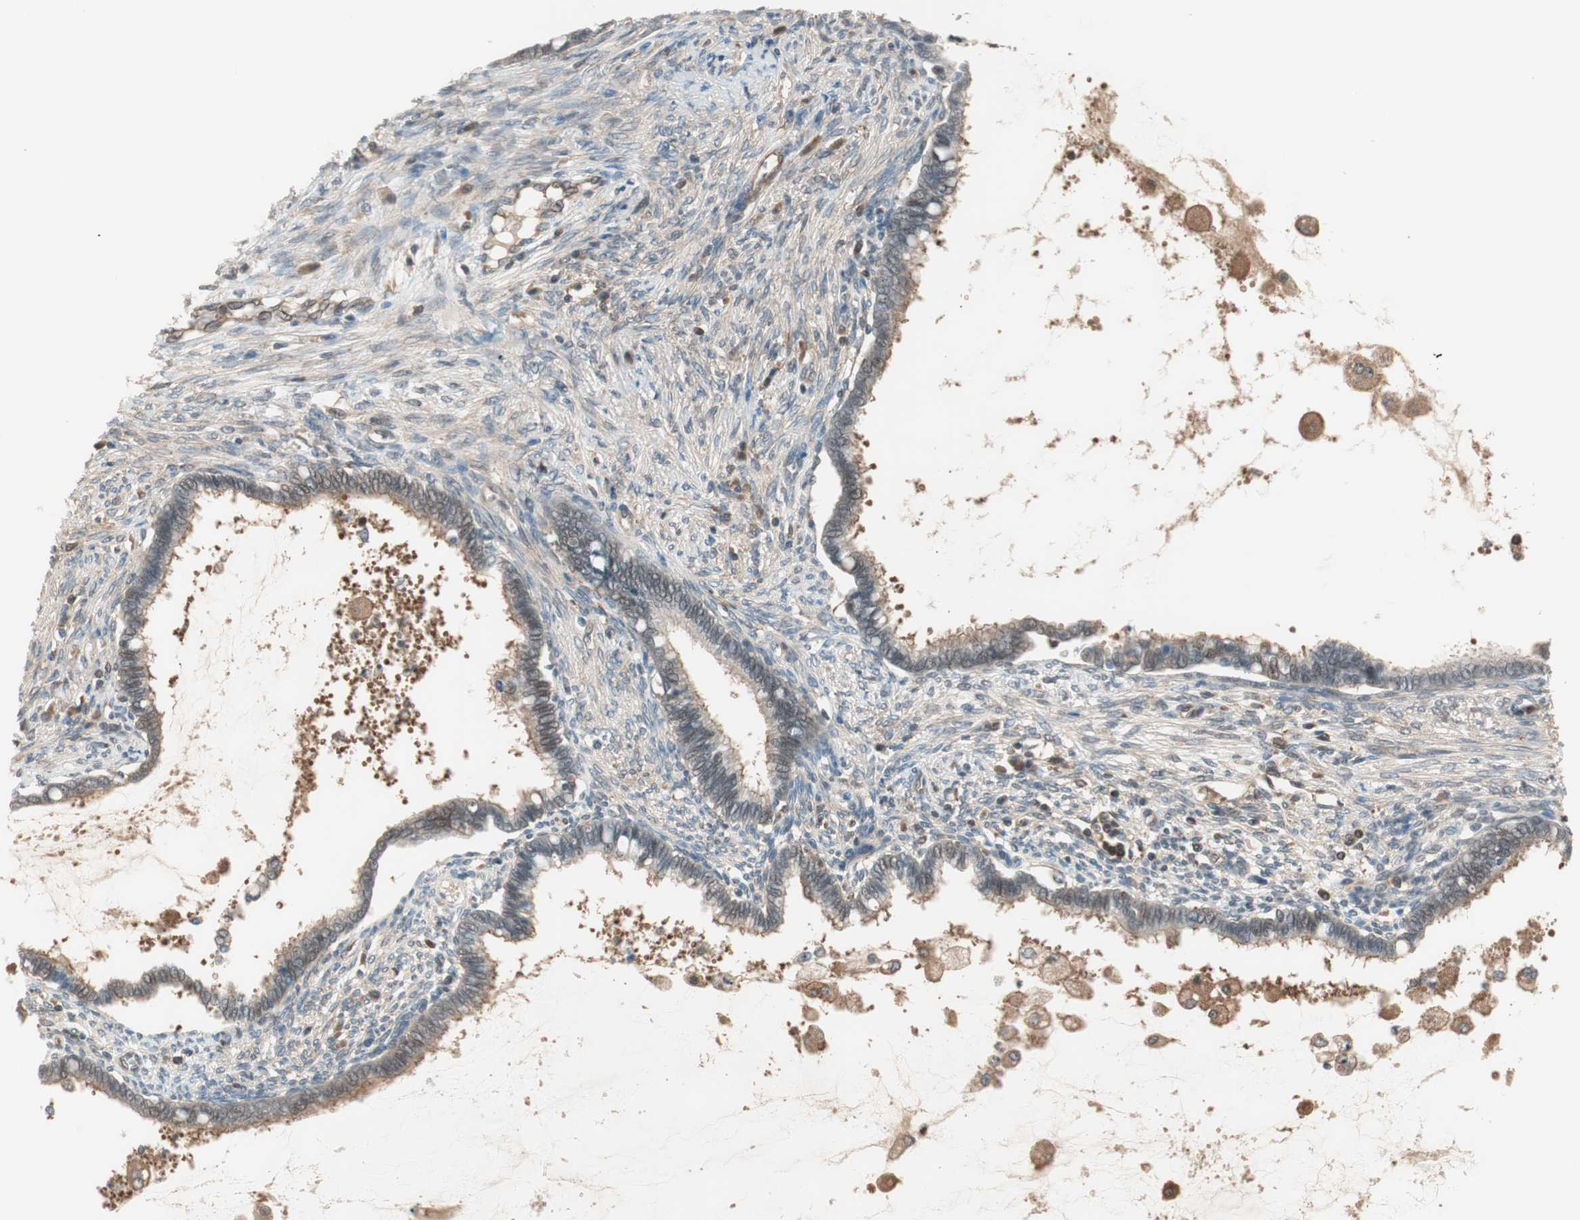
{"staining": {"intensity": "weak", "quantity": "25%-75%", "location": "cytoplasmic/membranous"}, "tissue": "cervical cancer", "cell_type": "Tumor cells", "image_type": "cancer", "snomed": [{"axis": "morphology", "description": "Adenocarcinoma, NOS"}, {"axis": "topography", "description": "Cervix"}], "caption": "A high-resolution photomicrograph shows immunohistochemistry (IHC) staining of cervical cancer, which demonstrates weak cytoplasmic/membranous staining in approximately 25%-75% of tumor cells. (DAB (3,3'-diaminobenzidine) IHC, brown staining for protein, blue staining for nuclei).", "gene": "GALT", "patient": {"sex": "female", "age": 44}}